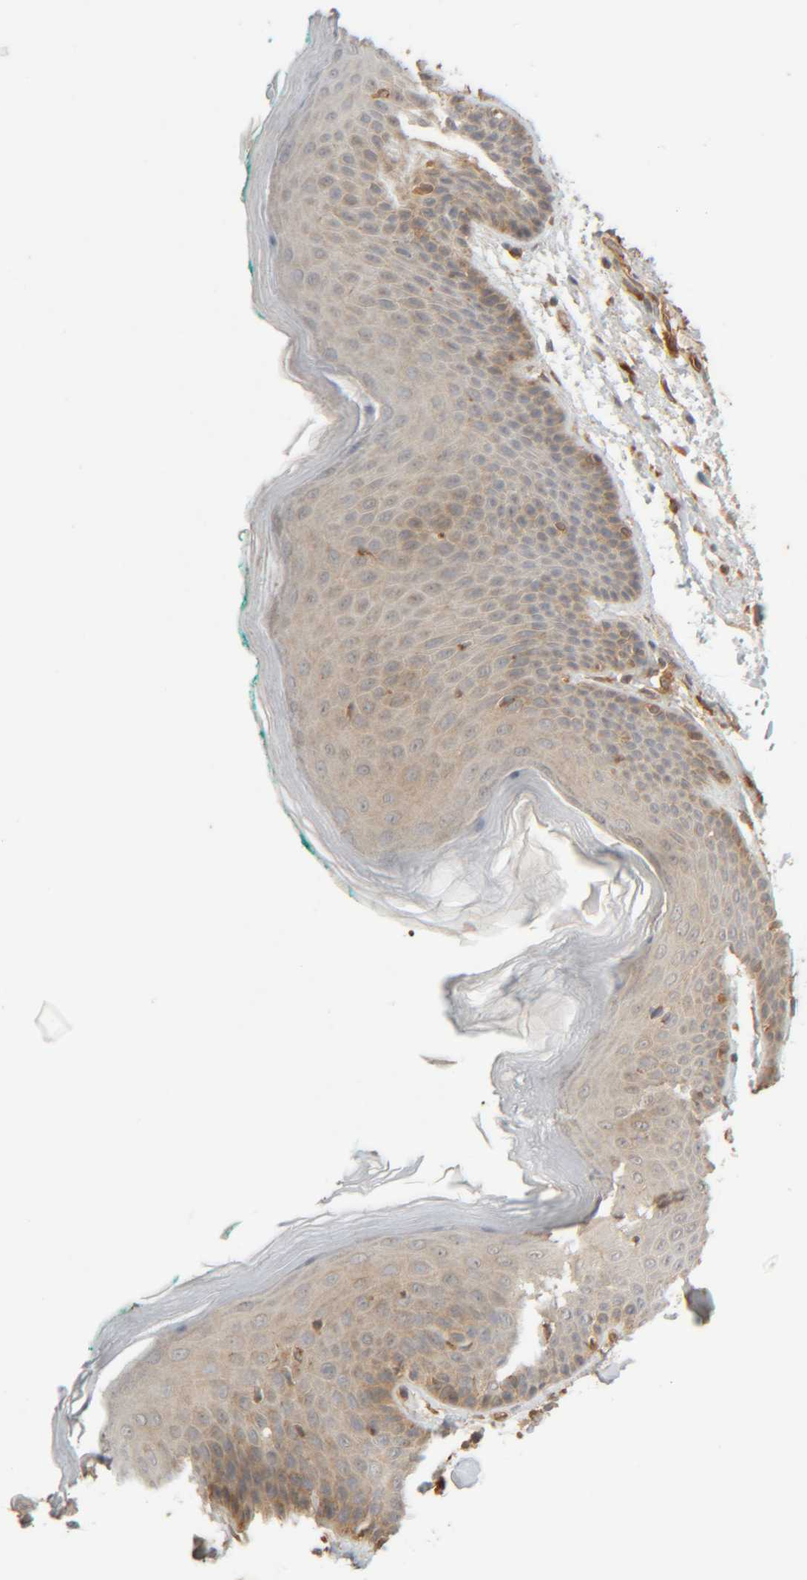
{"staining": {"intensity": "weak", "quantity": "25%-75%", "location": "cytoplasmic/membranous"}, "tissue": "skin", "cell_type": "Epidermal cells", "image_type": "normal", "snomed": [{"axis": "morphology", "description": "Normal tissue, NOS"}, {"axis": "topography", "description": "Anal"}], "caption": "Immunohistochemistry (IHC) (DAB (3,3'-diaminobenzidine)) staining of benign skin shows weak cytoplasmic/membranous protein expression in about 25%-75% of epidermal cells. (DAB IHC with brightfield microscopy, high magnification).", "gene": "TMEM192", "patient": {"sex": "male", "age": 74}}